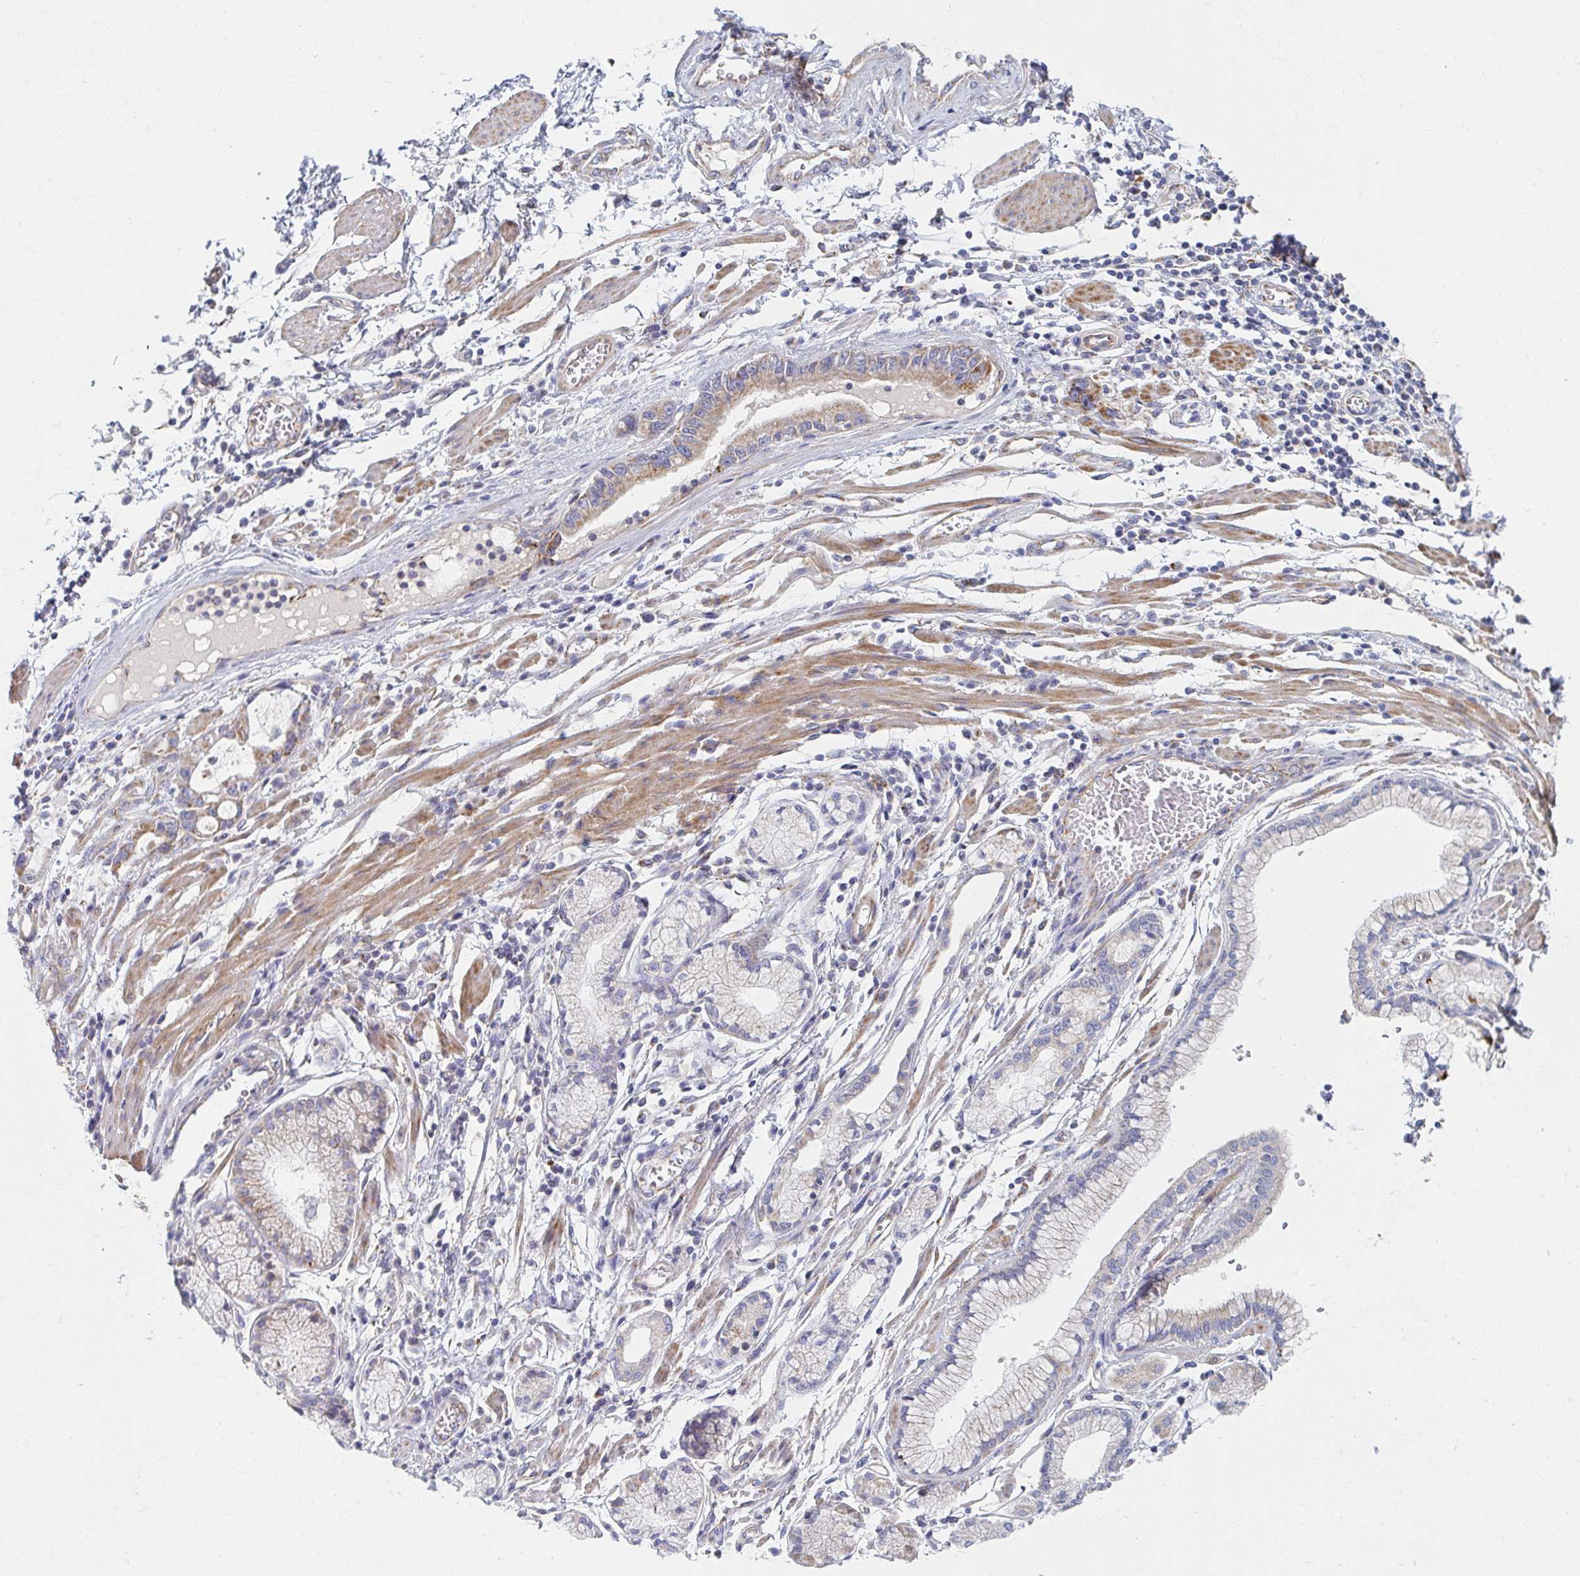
{"staining": {"intensity": "weak", "quantity": ">75%", "location": "cytoplasmic/membranous"}, "tissue": "stomach cancer", "cell_type": "Tumor cells", "image_type": "cancer", "snomed": [{"axis": "morphology", "description": "Adenocarcinoma, NOS"}, {"axis": "topography", "description": "Stomach"}], "caption": "Immunohistochemical staining of adenocarcinoma (stomach) demonstrates low levels of weak cytoplasmic/membranous protein staining in about >75% of tumor cells. Using DAB (3,3'-diaminobenzidine) (brown) and hematoxylin (blue) stains, captured at high magnification using brightfield microscopy.", "gene": "MAVS", "patient": {"sex": "male", "age": 55}}